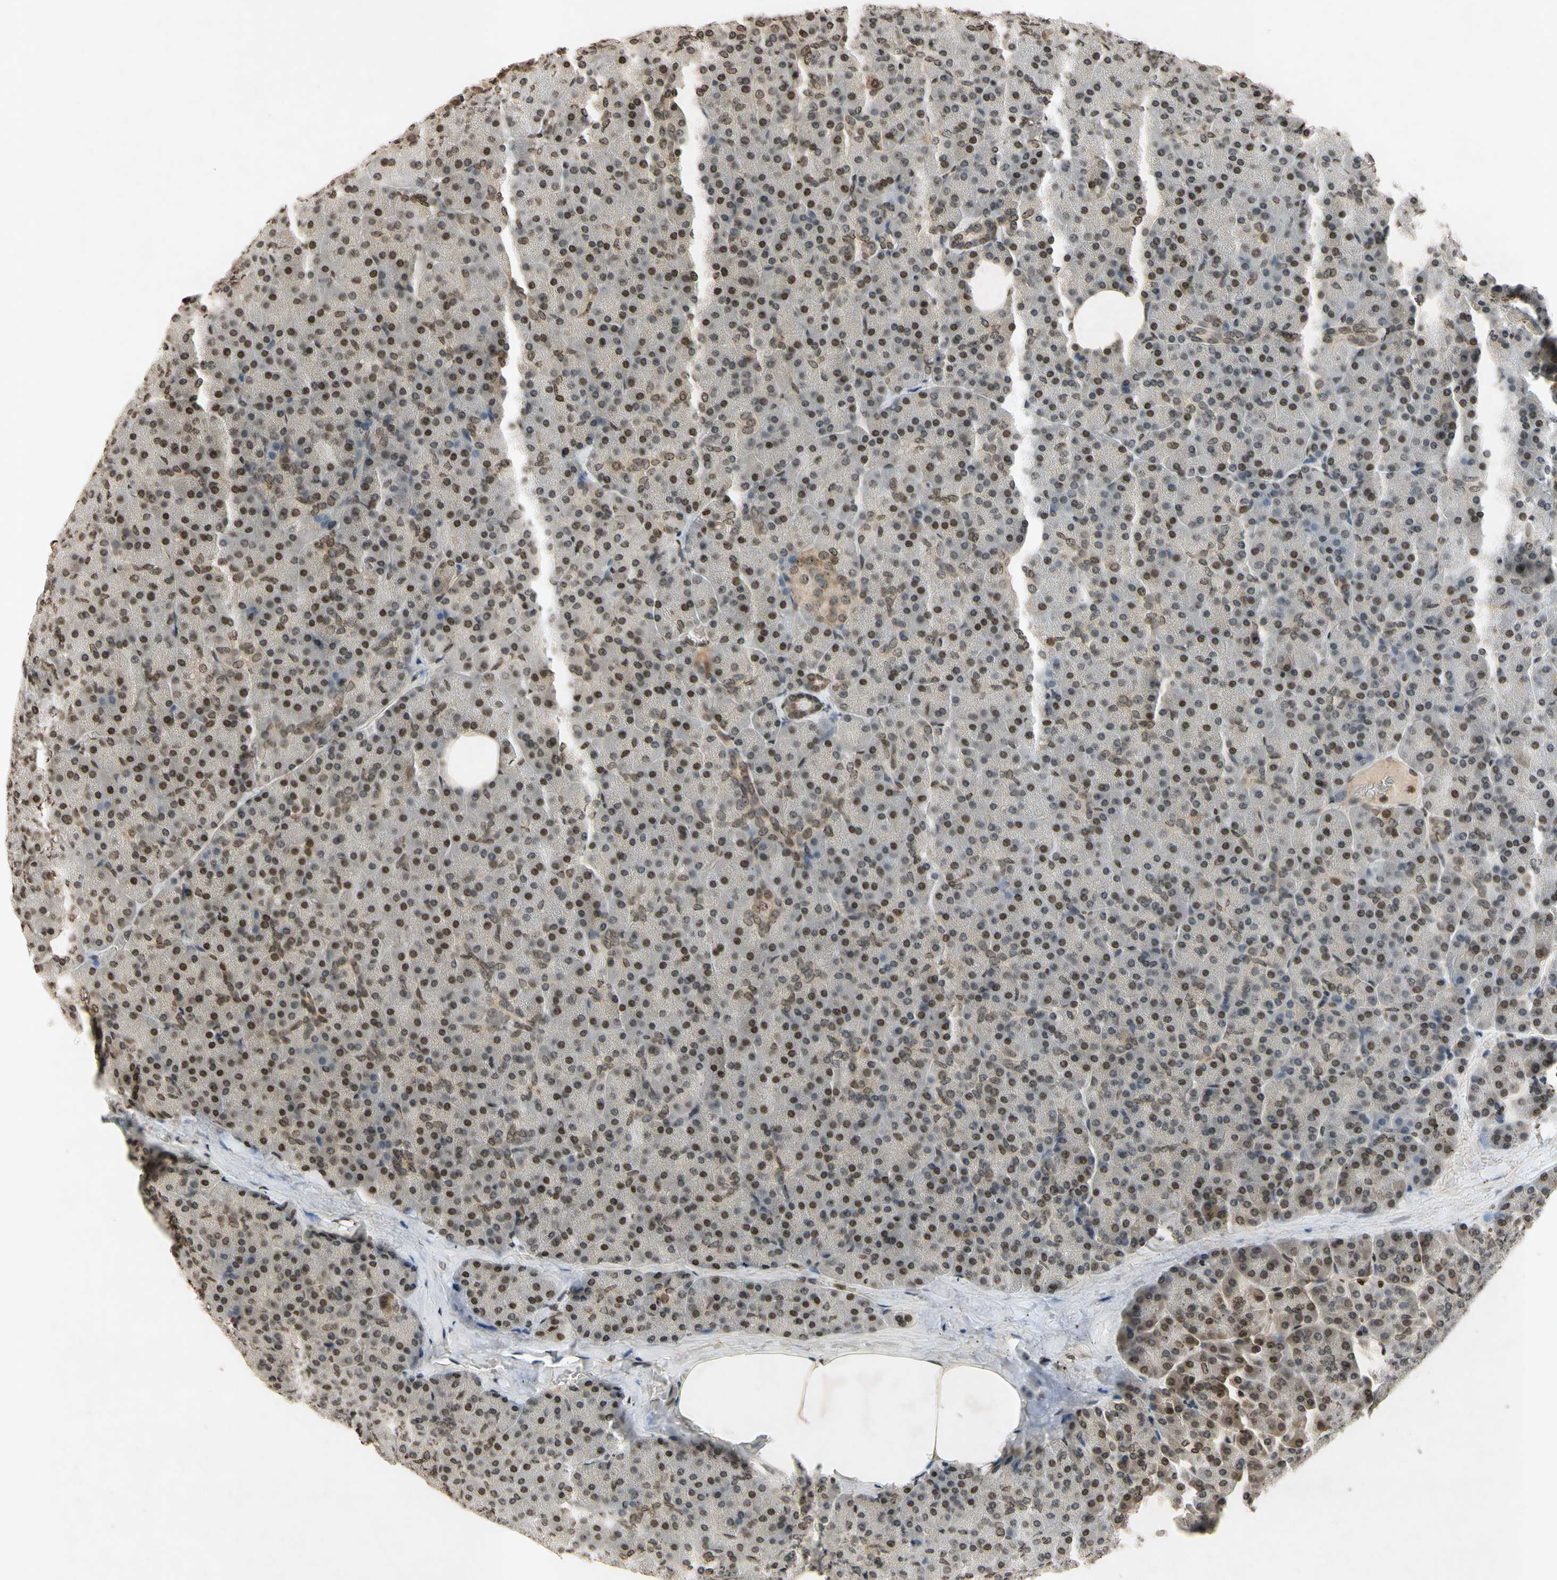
{"staining": {"intensity": "weak", "quantity": "25%-75%", "location": "nuclear"}, "tissue": "pancreas", "cell_type": "Exocrine glandular cells", "image_type": "normal", "snomed": [{"axis": "morphology", "description": "Normal tissue, NOS"}, {"axis": "topography", "description": "Pancreas"}], "caption": "Immunohistochemistry of benign human pancreas demonstrates low levels of weak nuclear positivity in about 25%-75% of exocrine glandular cells.", "gene": "HOXB3", "patient": {"sex": "female", "age": 35}}